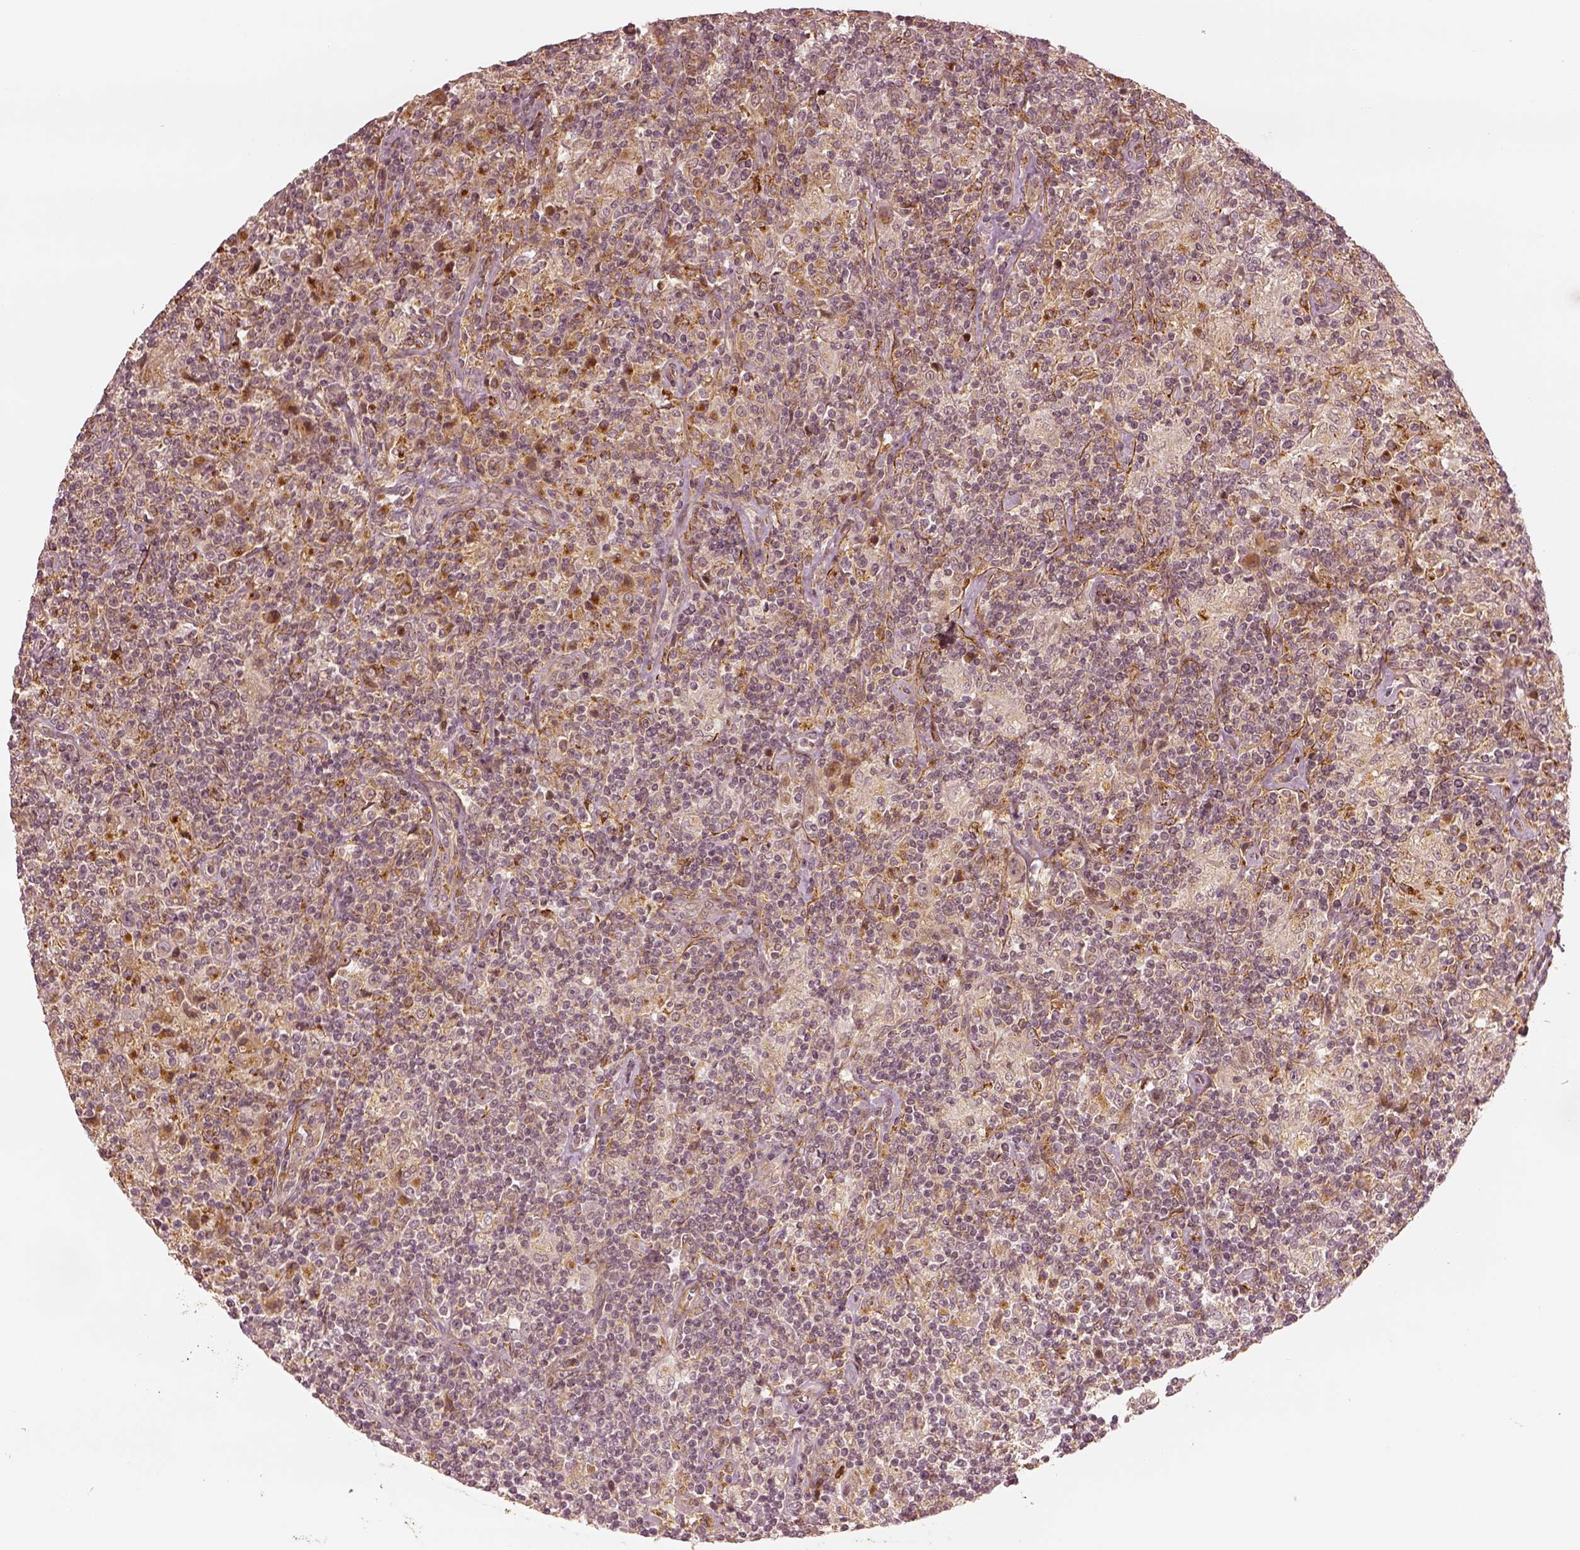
{"staining": {"intensity": "negative", "quantity": "none", "location": "none"}, "tissue": "lymphoma", "cell_type": "Tumor cells", "image_type": "cancer", "snomed": [{"axis": "morphology", "description": "Hodgkin's disease, NOS"}, {"axis": "topography", "description": "Lymph node"}], "caption": "DAB (3,3'-diaminobenzidine) immunohistochemical staining of lymphoma displays no significant staining in tumor cells.", "gene": "SLC12A9", "patient": {"sex": "male", "age": 70}}